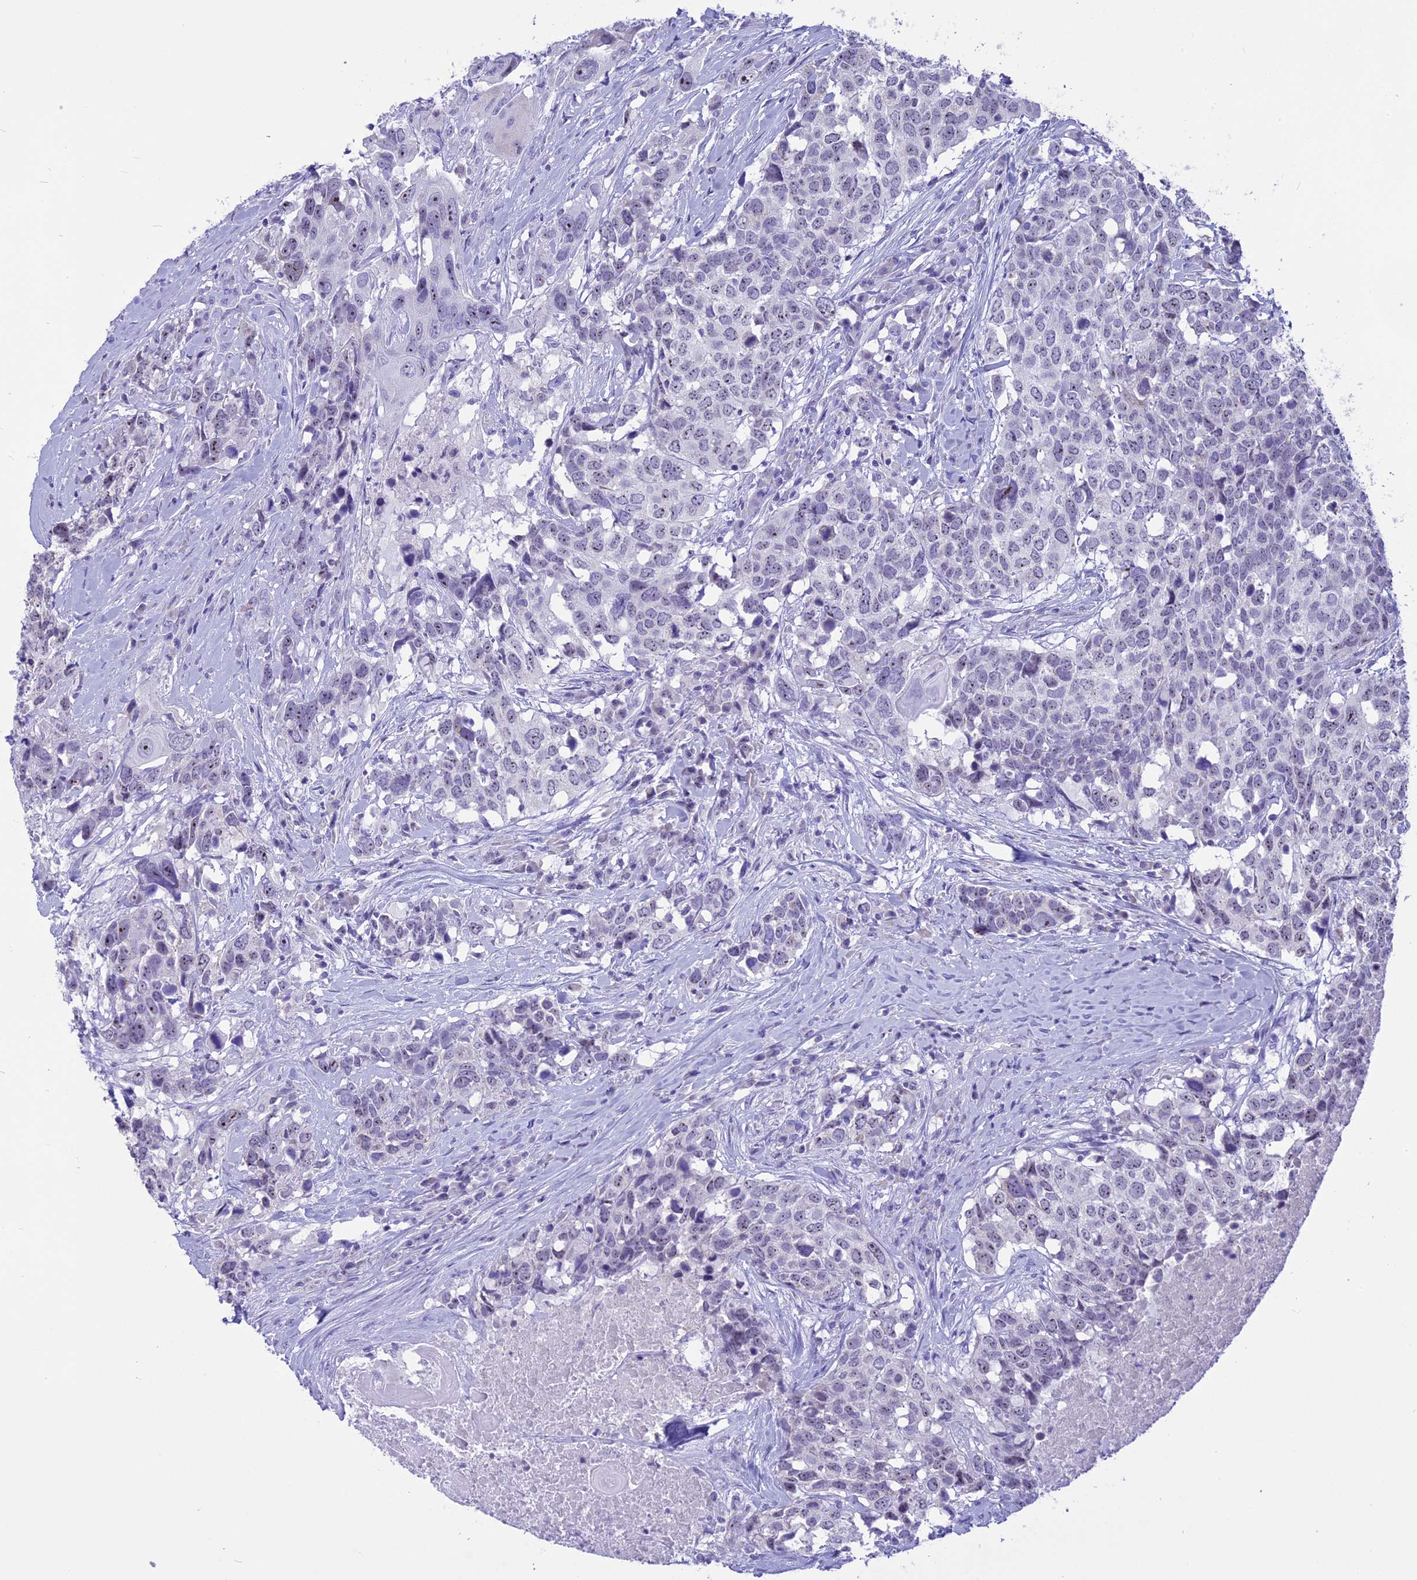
{"staining": {"intensity": "weak", "quantity": "<25%", "location": "nuclear"}, "tissue": "head and neck cancer", "cell_type": "Tumor cells", "image_type": "cancer", "snomed": [{"axis": "morphology", "description": "Squamous cell carcinoma, NOS"}, {"axis": "topography", "description": "Head-Neck"}], "caption": "An immunohistochemistry micrograph of squamous cell carcinoma (head and neck) is shown. There is no staining in tumor cells of squamous cell carcinoma (head and neck).", "gene": "CMSS1", "patient": {"sex": "male", "age": 66}}